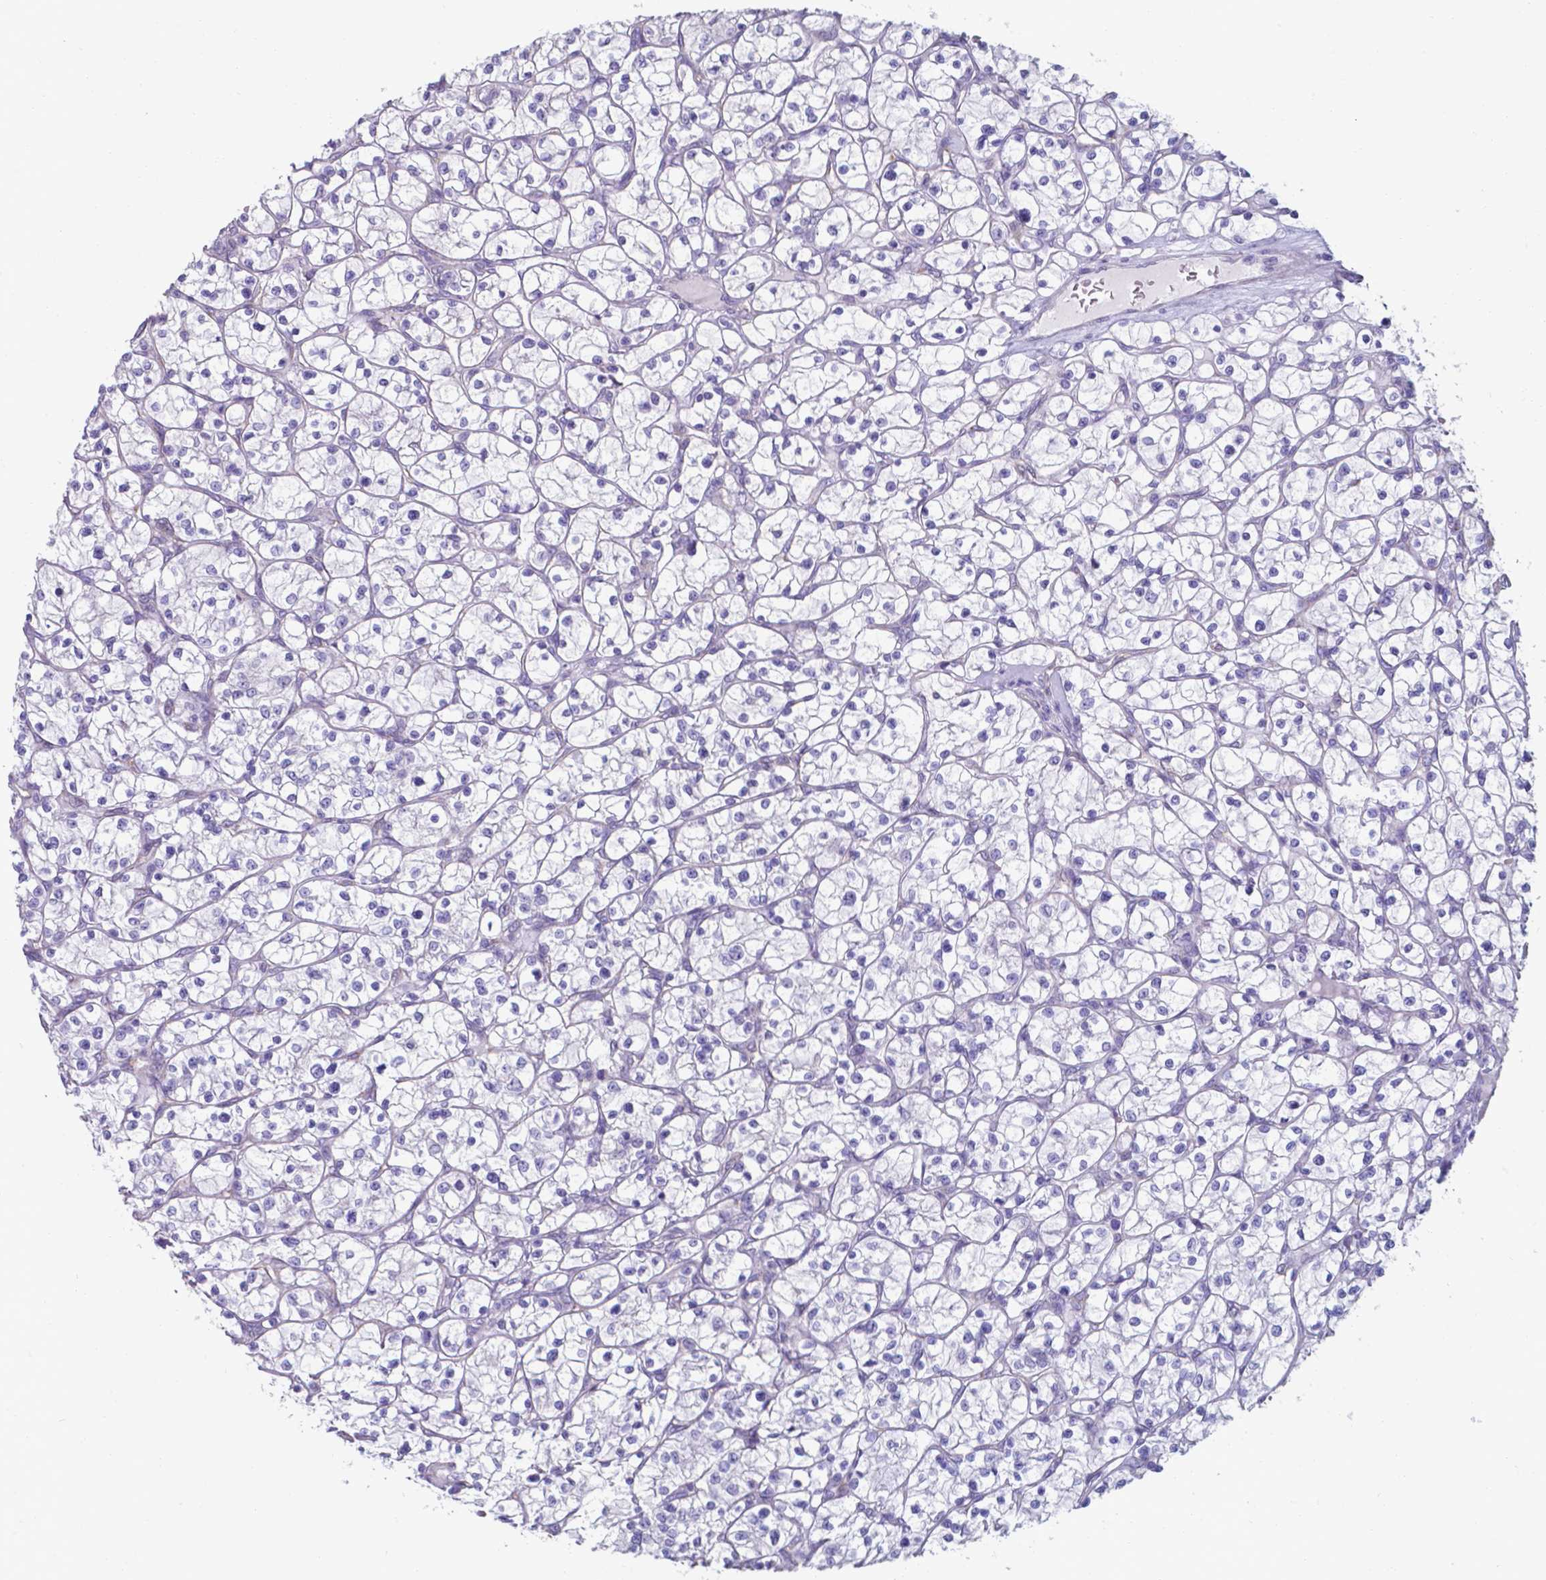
{"staining": {"intensity": "negative", "quantity": "none", "location": "none"}, "tissue": "renal cancer", "cell_type": "Tumor cells", "image_type": "cancer", "snomed": [{"axis": "morphology", "description": "Adenocarcinoma, NOS"}, {"axis": "topography", "description": "Kidney"}], "caption": "Immunohistochemistry micrograph of neoplastic tissue: renal adenocarcinoma stained with DAB shows no significant protein staining in tumor cells. Brightfield microscopy of immunohistochemistry (IHC) stained with DAB (brown) and hematoxylin (blue), captured at high magnification.", "gene": "UBE2J1", "patient": {"sex": "female", "age": 64}}